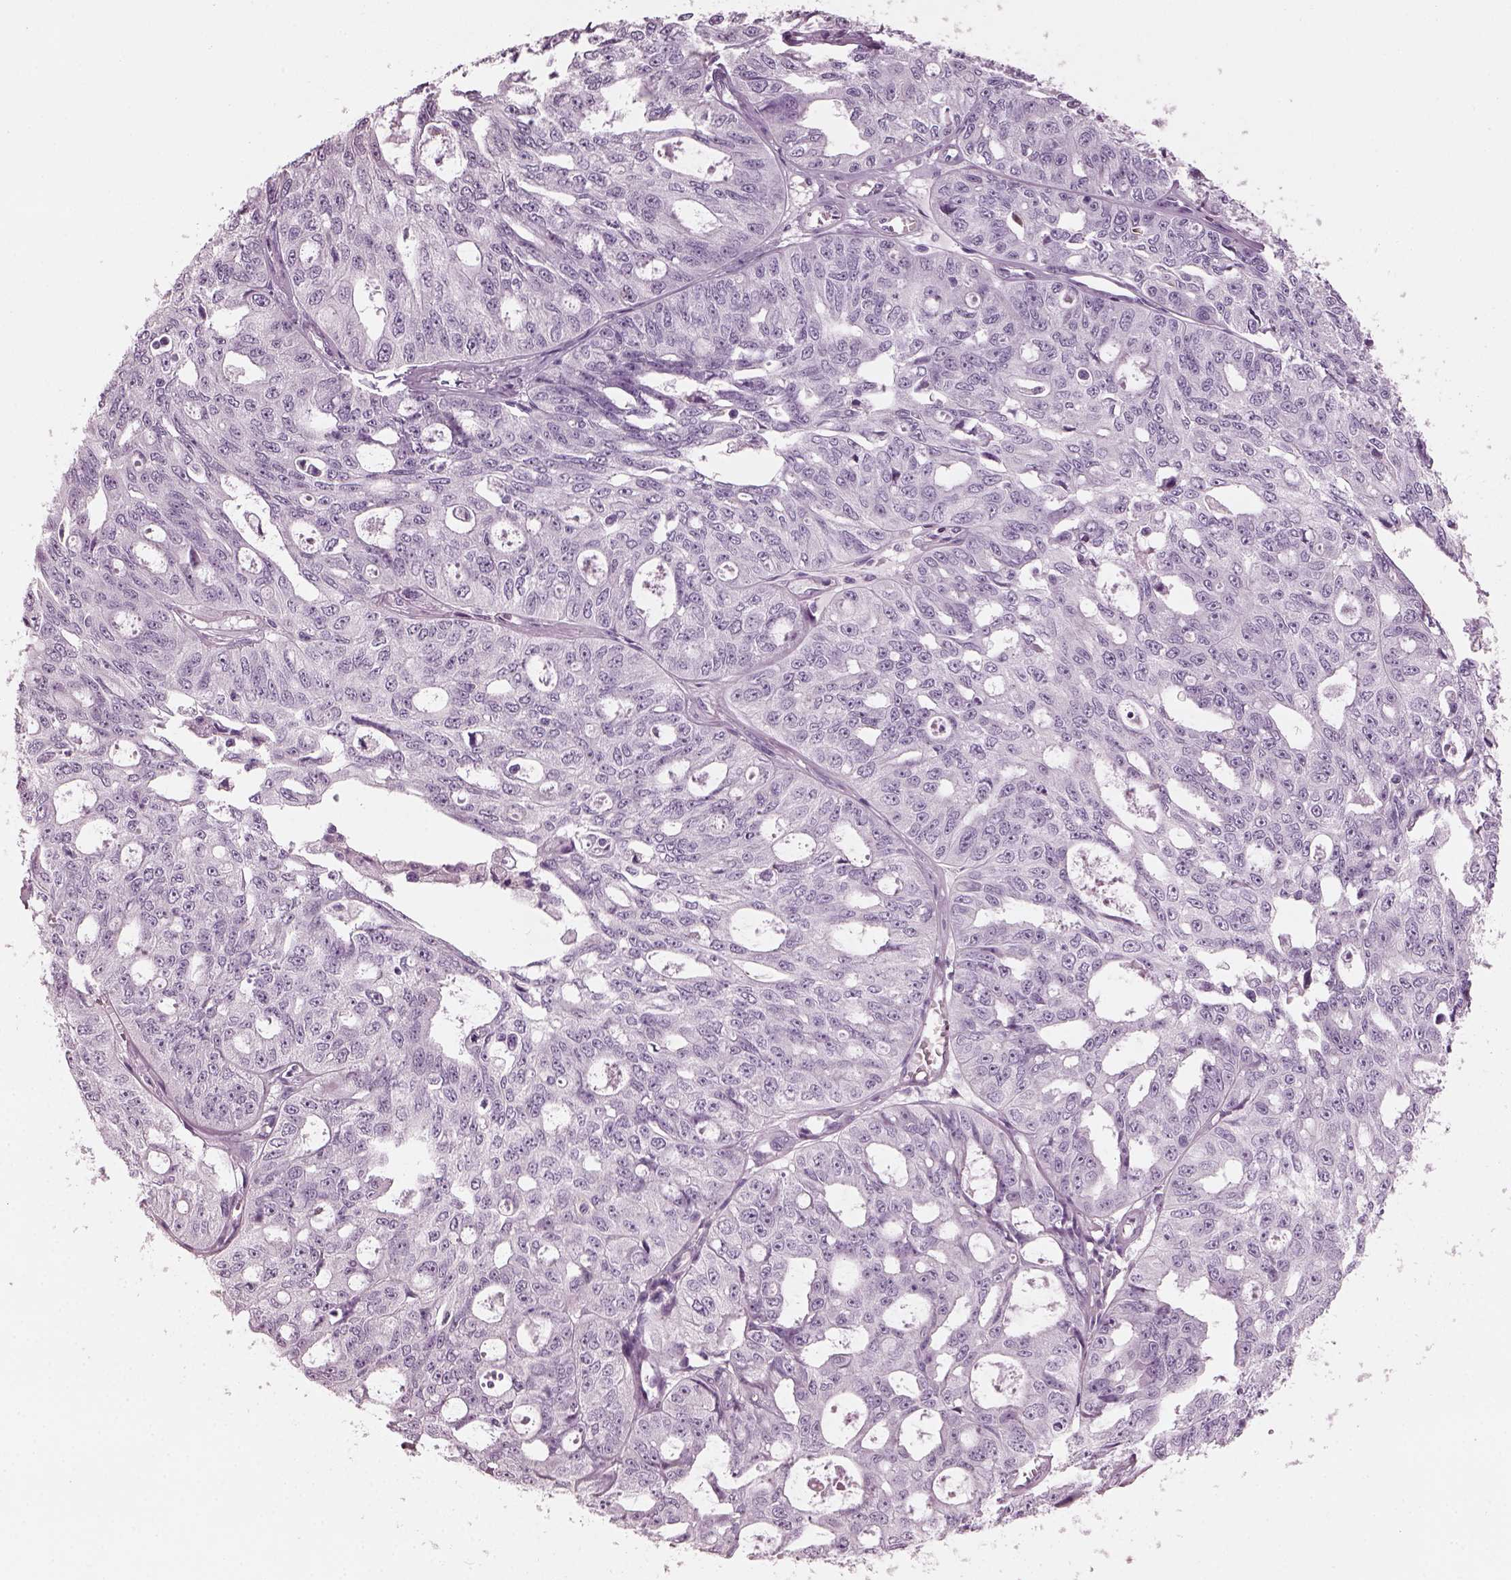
{"staining": {"intensity": "negative", "quantity": "none", "location": "none"}, "tissue": "ovarian cancer", "cell_type": "Tumor cells", "image_type": "cancer", "snomed": [{"axis": "morphology", "description": "Carcinoma, endometroid"}, {"axis": "topography", "description": "Ovary"}], "caption": "Protein analysis of endometroid carcinoma (ovarian) demonstrates no significant staining in tumor cells.", "gene": "PDC", "patient": {"sex": "female", "age": 65}}